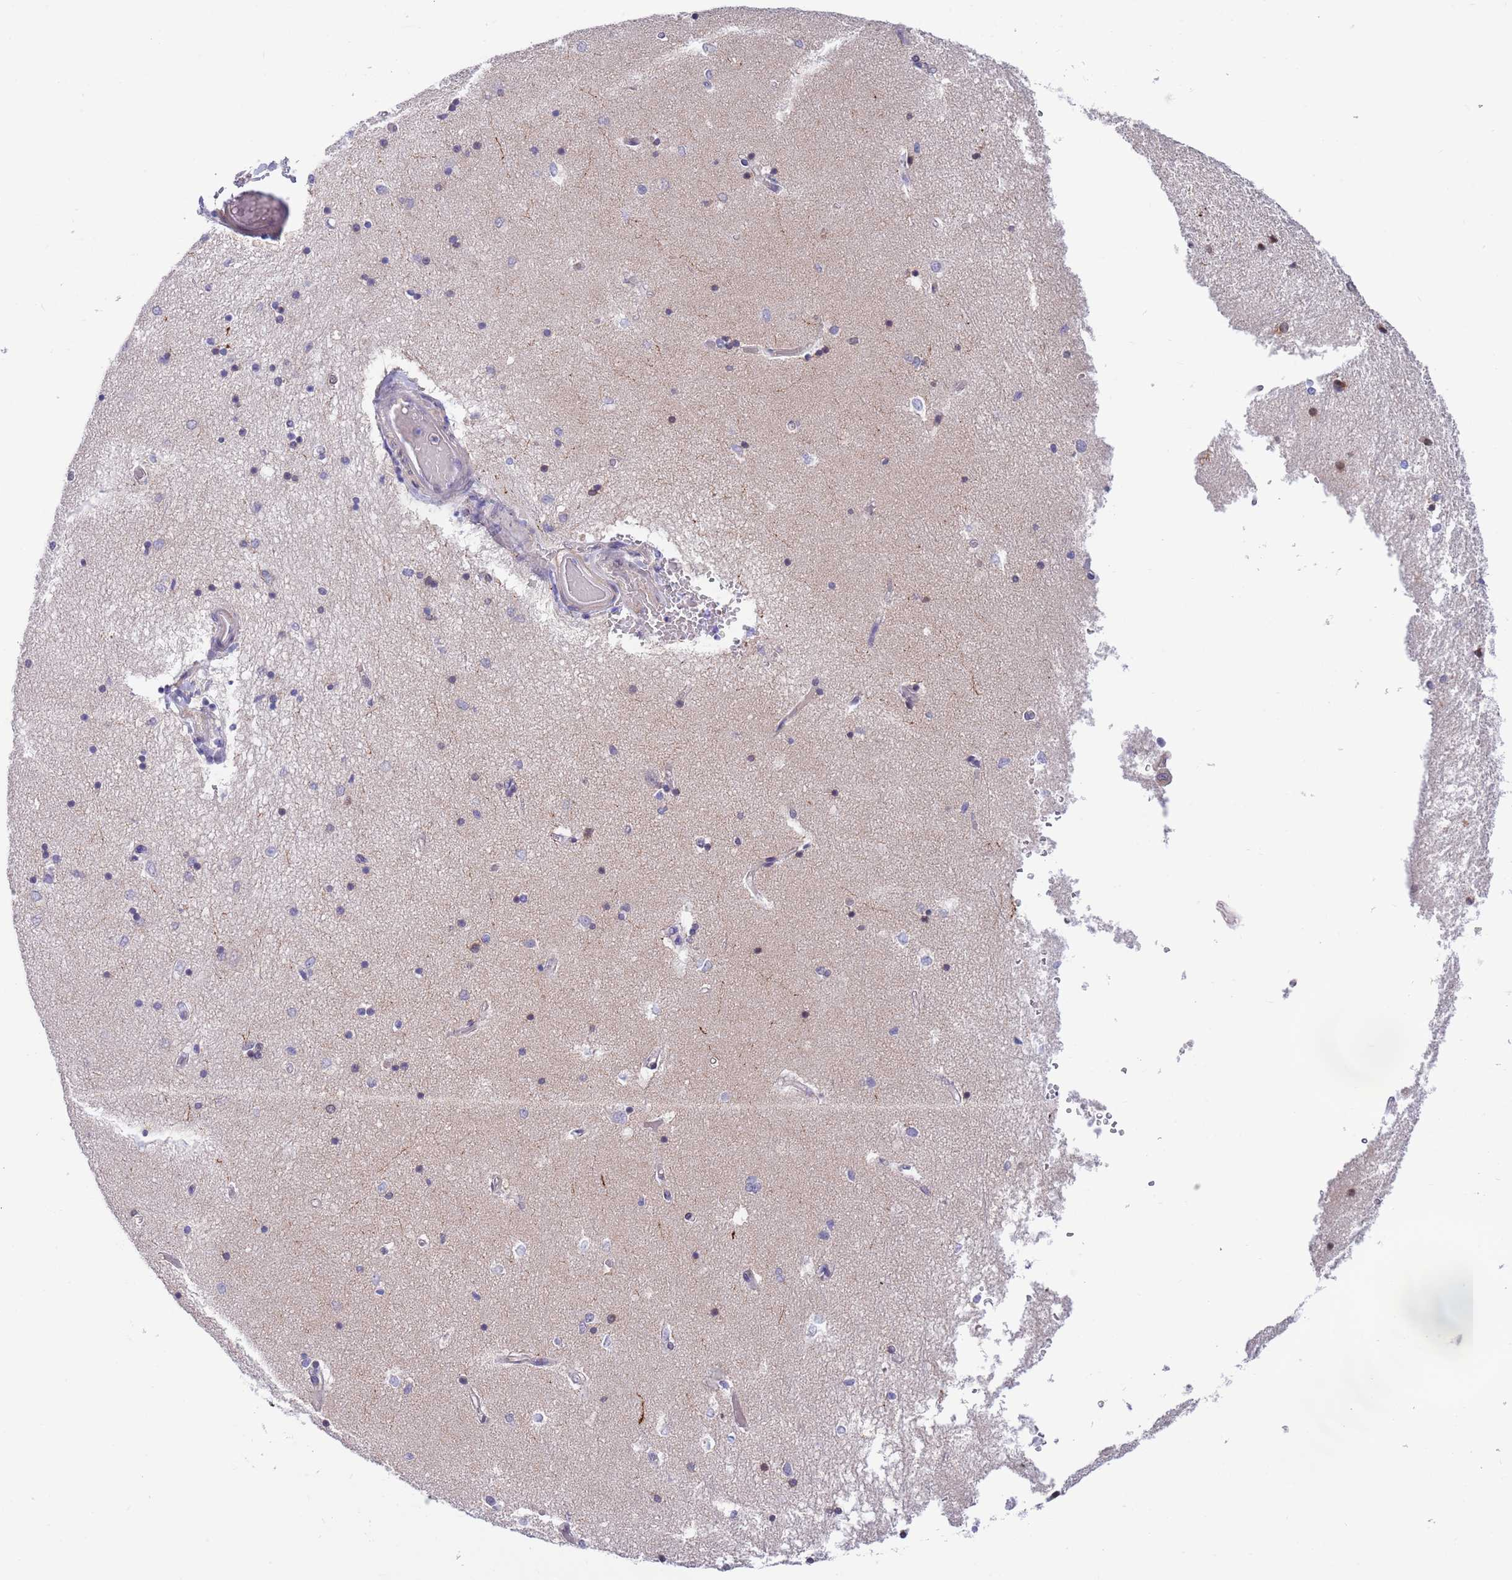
{"staining": {"intensity": "weak", "quantity": "25%-75%", "location": "cytoplasmic/membranous"}, "tissue": "hippocampus", "cell_type": "Glial cells", "image_type": "normal", "snomed": [{"axis": "morphology", "description": "Normal tissue, NOS"}, {"axis": "topography", "description": "Hippocampus"}], "caption": "Benign hippocampus was stained to show a protein in brown. There is low levels of weak cytoplasmic/membranous expression in approximately 25%-75% of glial cells. (DAB (3,3'-diaminobenzidine) IHC with brightfield microscopy, high magnification).", "gene": "NLRP6", "patient": {"sex": "male", "age": 45}}